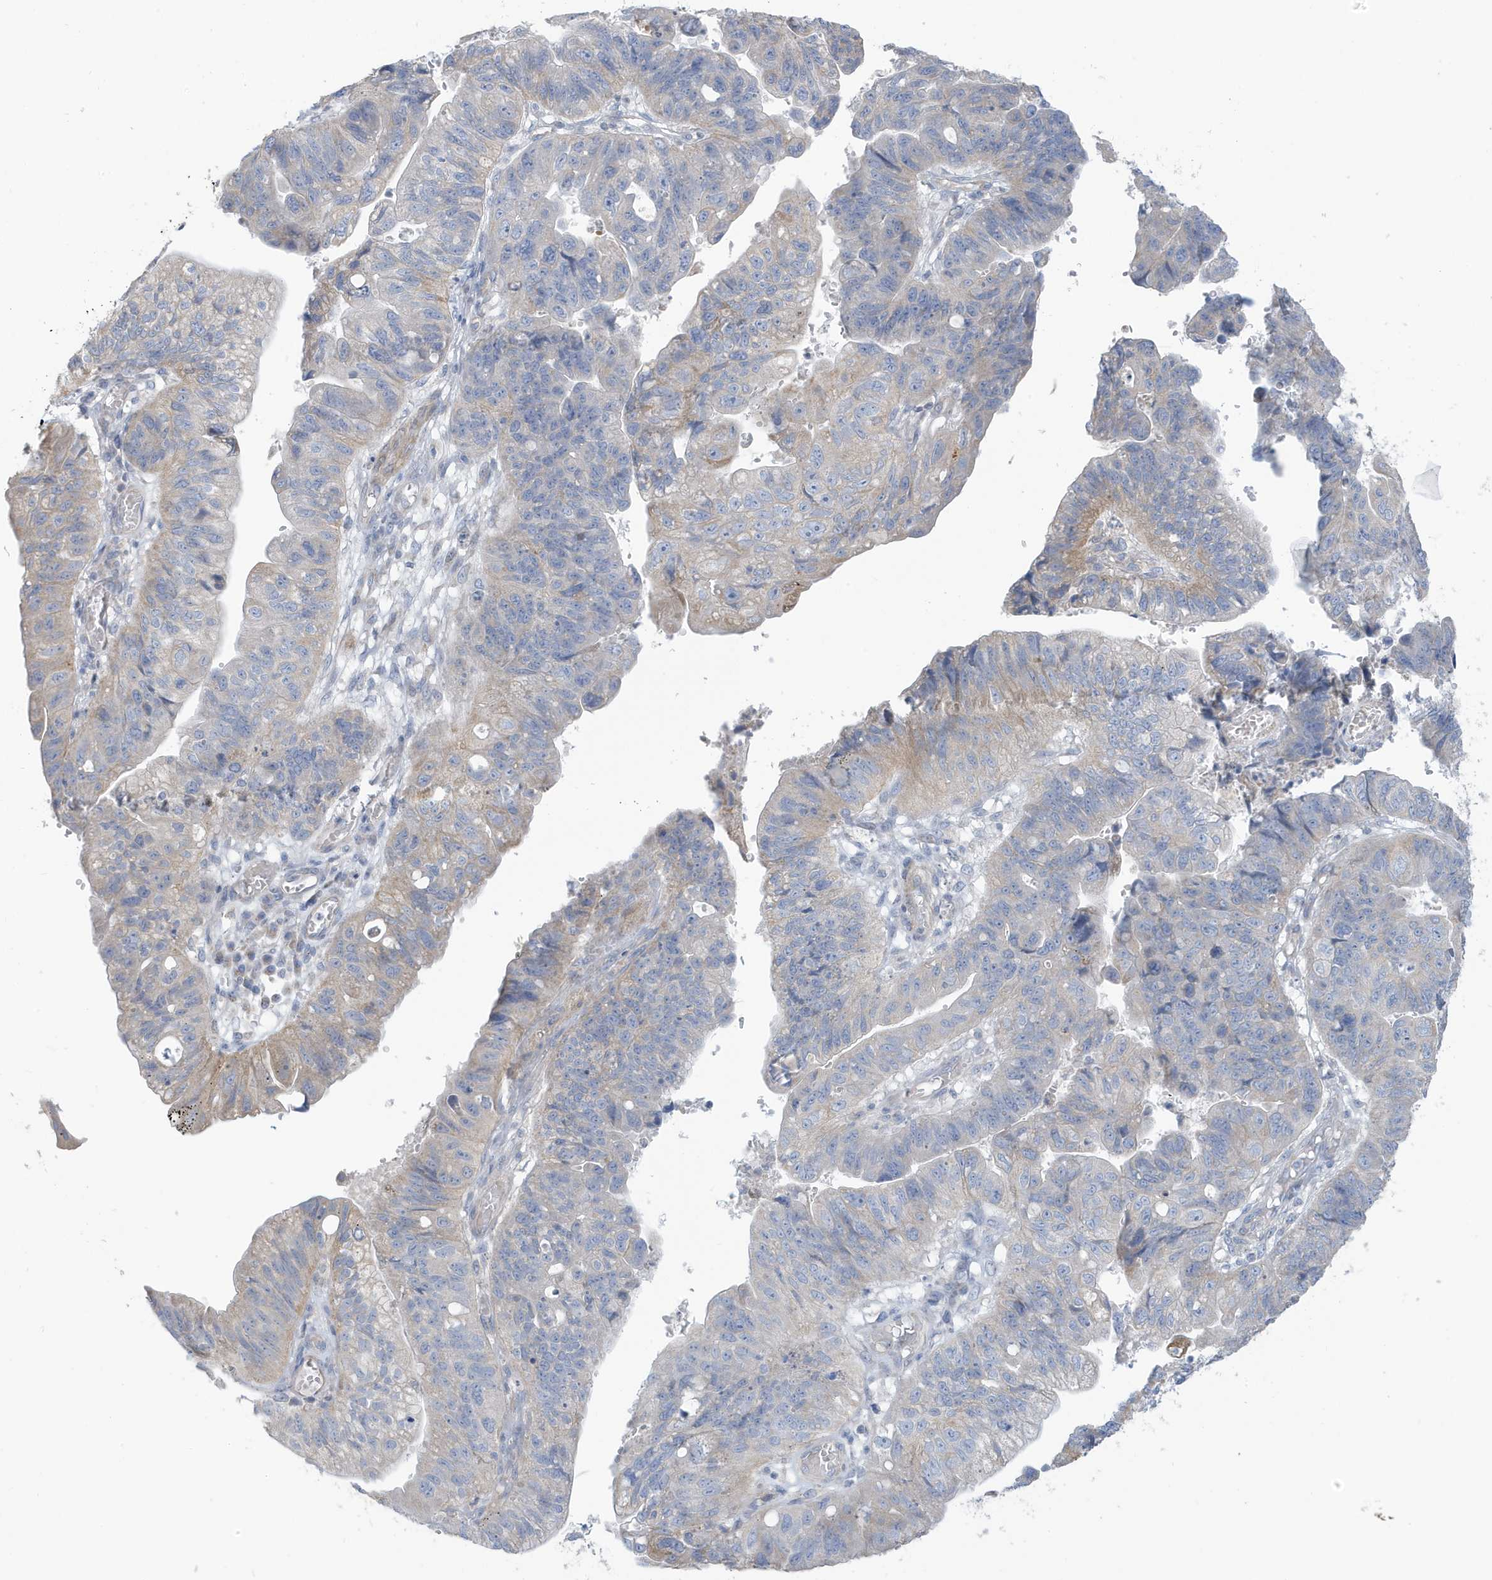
{"staining": {"intensity": "weak", "quantity": "<25%", "location": "cytoplasmic/membranous"}, "tissue": "stomach cancer", "cell_type": "Tumor cells", "image_type": "cancer", "snomed": [{"axis": "morphology", "description": "Adenocarcinoma, NOS"}, {"axis": "topography", "description": "Stomach"}], "caption": "The IHC histopathology image has no significant expression in tumor cells of adenocarcinoma (stomach) tissue.", "gene": "ATP13A5", "patient": {"sex": "male", "age": 59}}